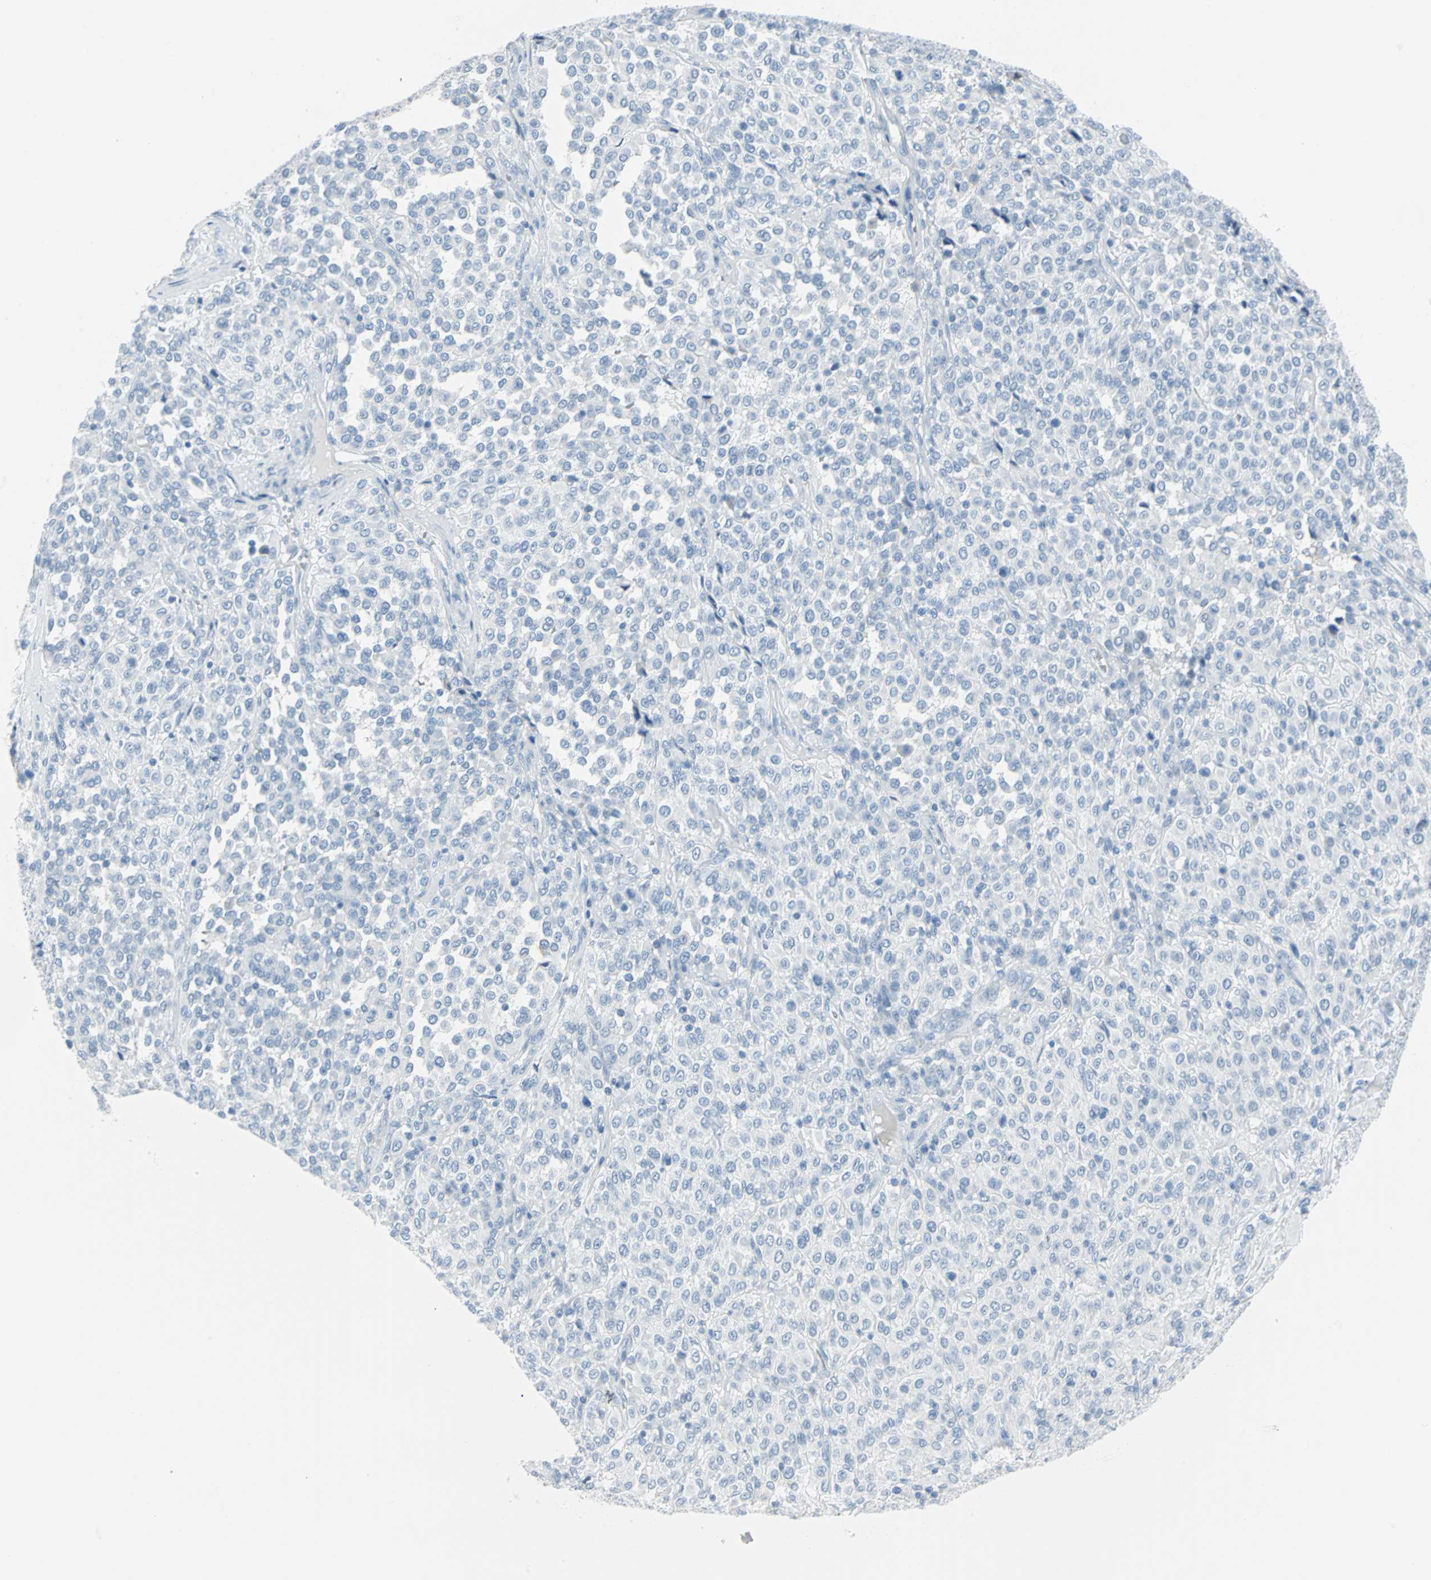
{"staining": {"intensity": "negative", "quantity": "none", "location": "none"}, "tissue": "melanoma", "cell_type": "Tumor cells", "image_type": "cancer", "snomed": [{"axis": "morphology", "description": "Malignant melanoma, Metastatic site"}, {"axis": "topography", "description": "Pancreas"}], "caption": "Immunohistochemistry image of neoplastic tissue: melanoma stained with DAB (3,3'-diaminobenzidine) reveals no significant protein expression in tumor cells.", "gene": "STX1A", "patient": {"sex": "female", "age": 30}}